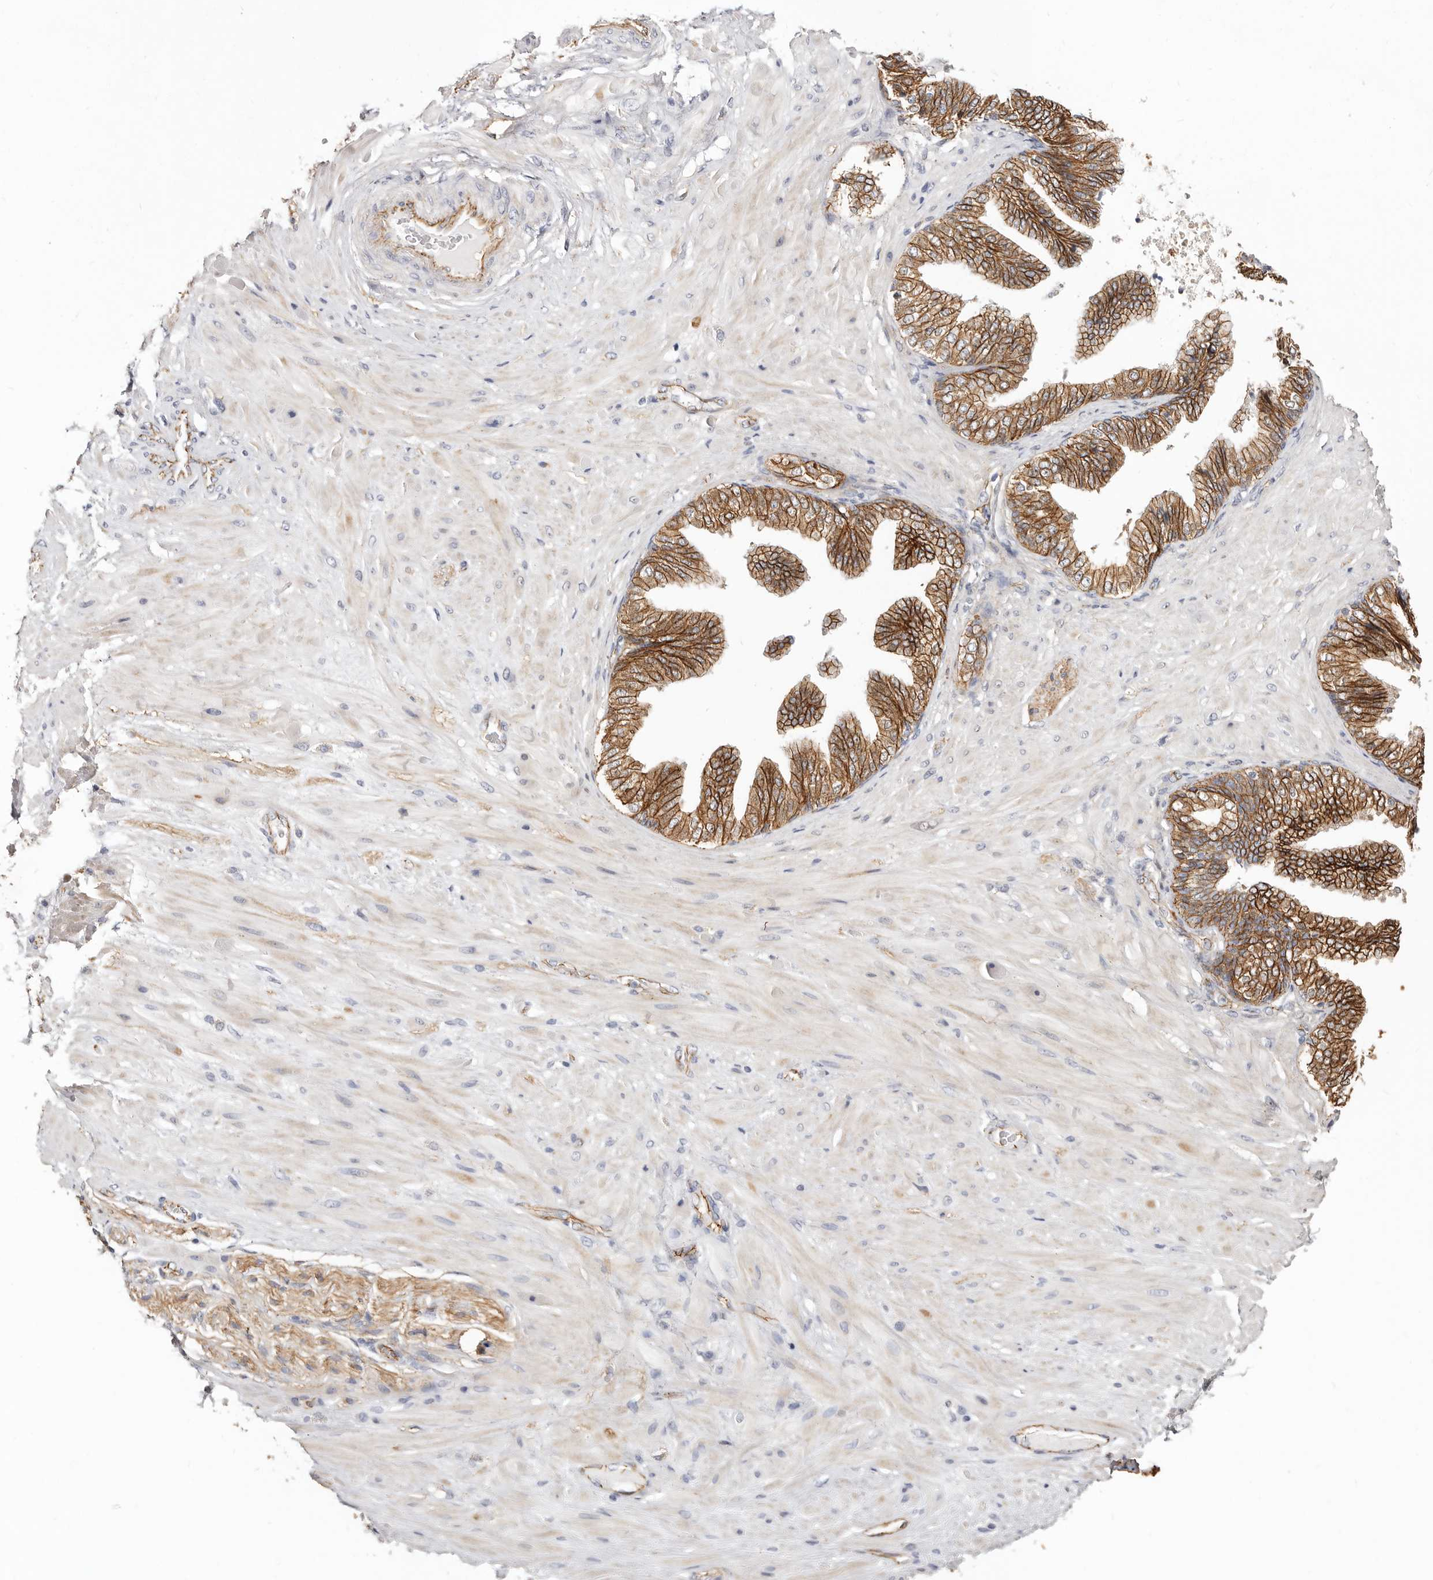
{"staining": {"intensity": "negative", "quantity": "none", "location": "none"}, "tissue": "adipose tissue", "cell_type": "Adipocytes", "image_type": "normal", "snomed": [{"axis": "morphology", "description": "Normal tissue, NOS"}, {"axis": "morphology", "description": "Adenocarcinoma, Low grade"}, {"axis": "topography", "description": "Prostate"}, {"axis": "topography", "description": "Peripheral nerve tissue"}], "caption": "High magnification brightfield microscopy of benign adipose tissue stained with DAB (brown) and counterstained with hematoxylin (blue): adipocytes show no significant positivity.", "gene": "CTNNB1", "patient": {"sex": "male", "age": 63}}